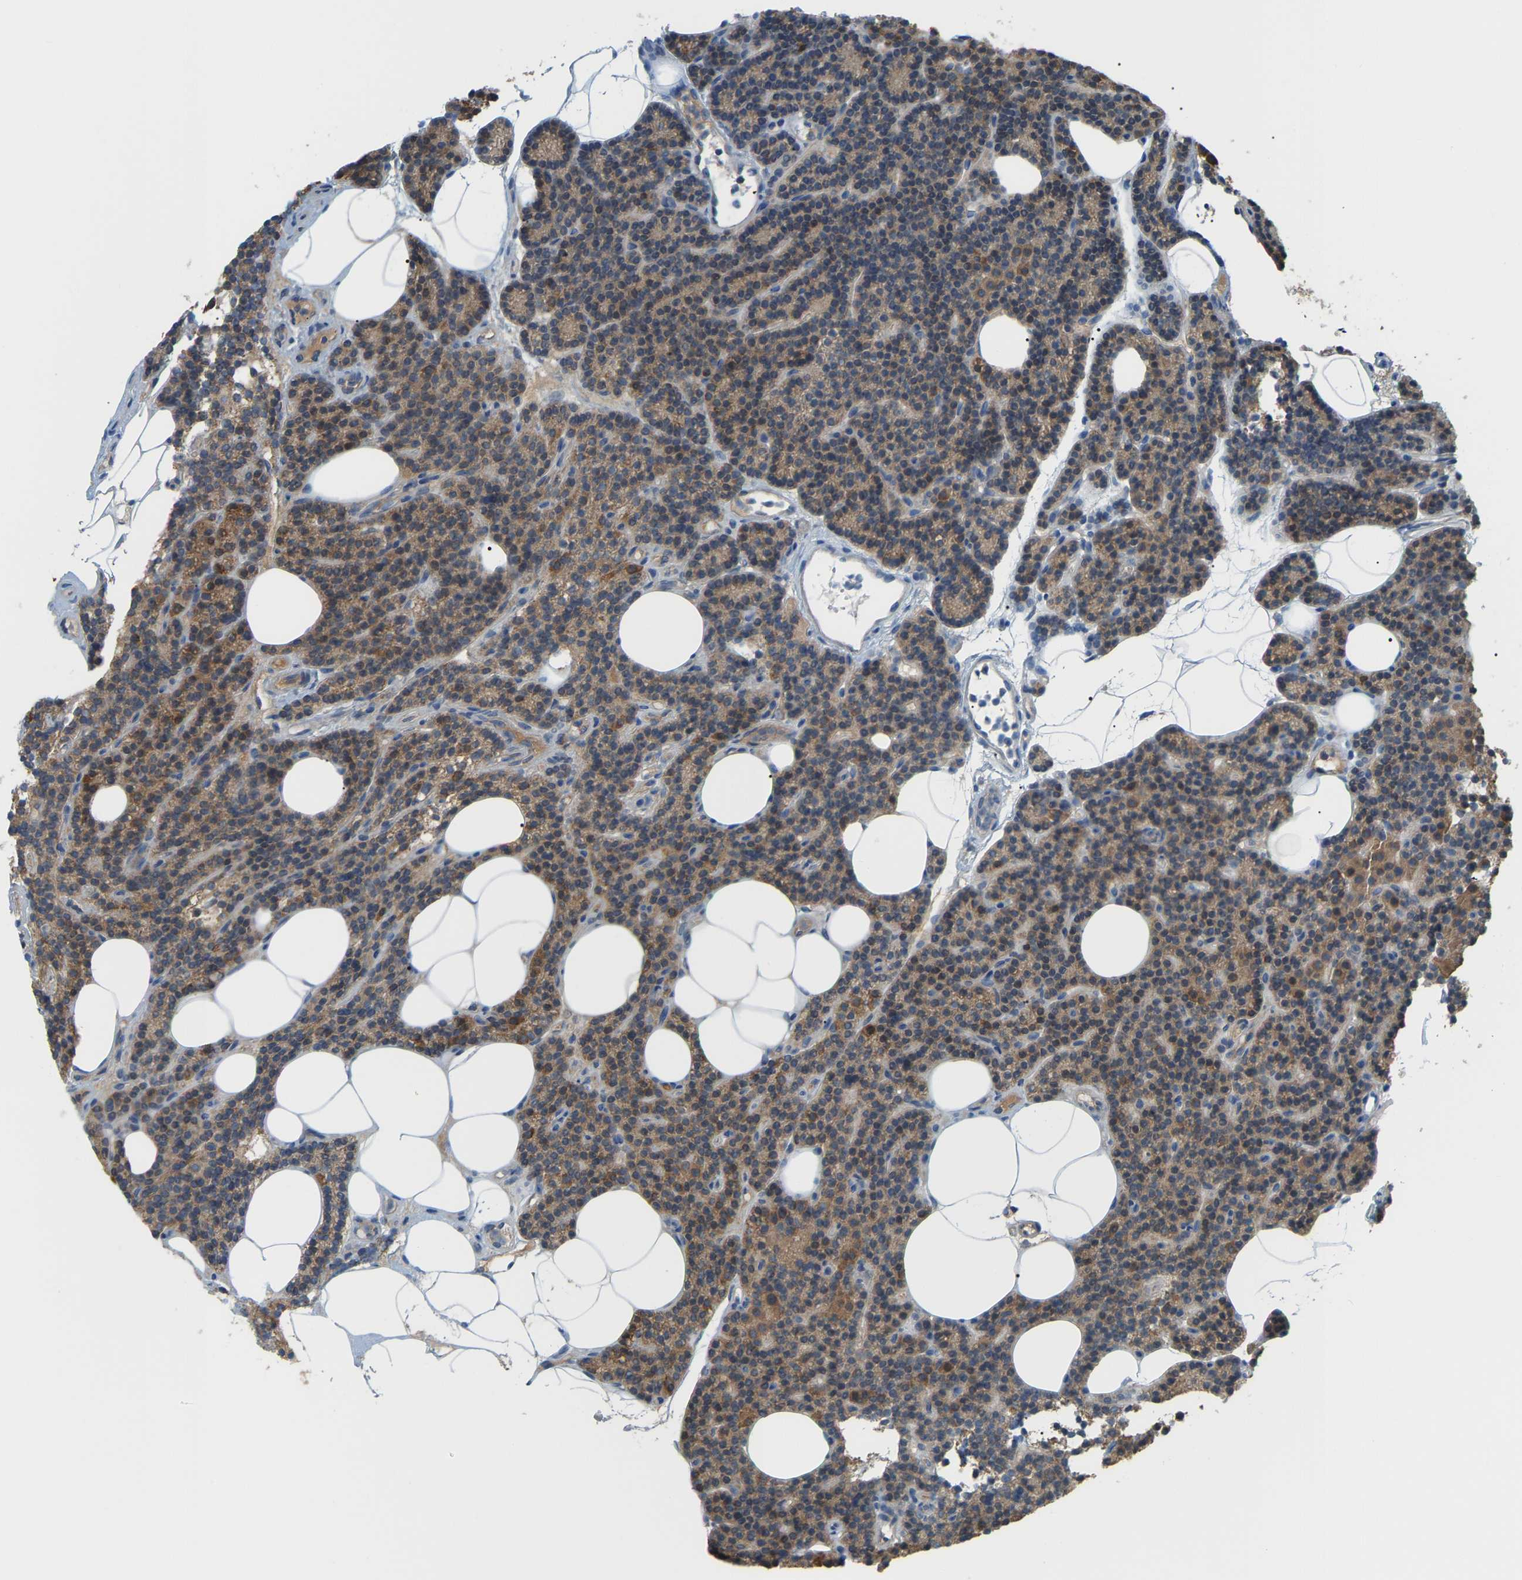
{"staining": {"intensity": "moderate", "quantity": ">75%", "location": "cytoplasmic/membranous"}, "tissue": "parathyroid gland", "cell_type": "Glandular cells", "image_type": "normal", "snomed": [{"axis": "morphology", "description": "Normal tissue, NOS"}, {"axis": "morphology", "description": "Adenoma, NOS"}, {"axis": "topography", "description": "Parathyroid gland"}], "caption": "Human parathyroid gland stained with a brown dye shows moderate cytoplasmic/membranous positive positivity in about >75% of glandular cells.", "gene": "CROT", "patient": {"sex": "female", "age": 43}}